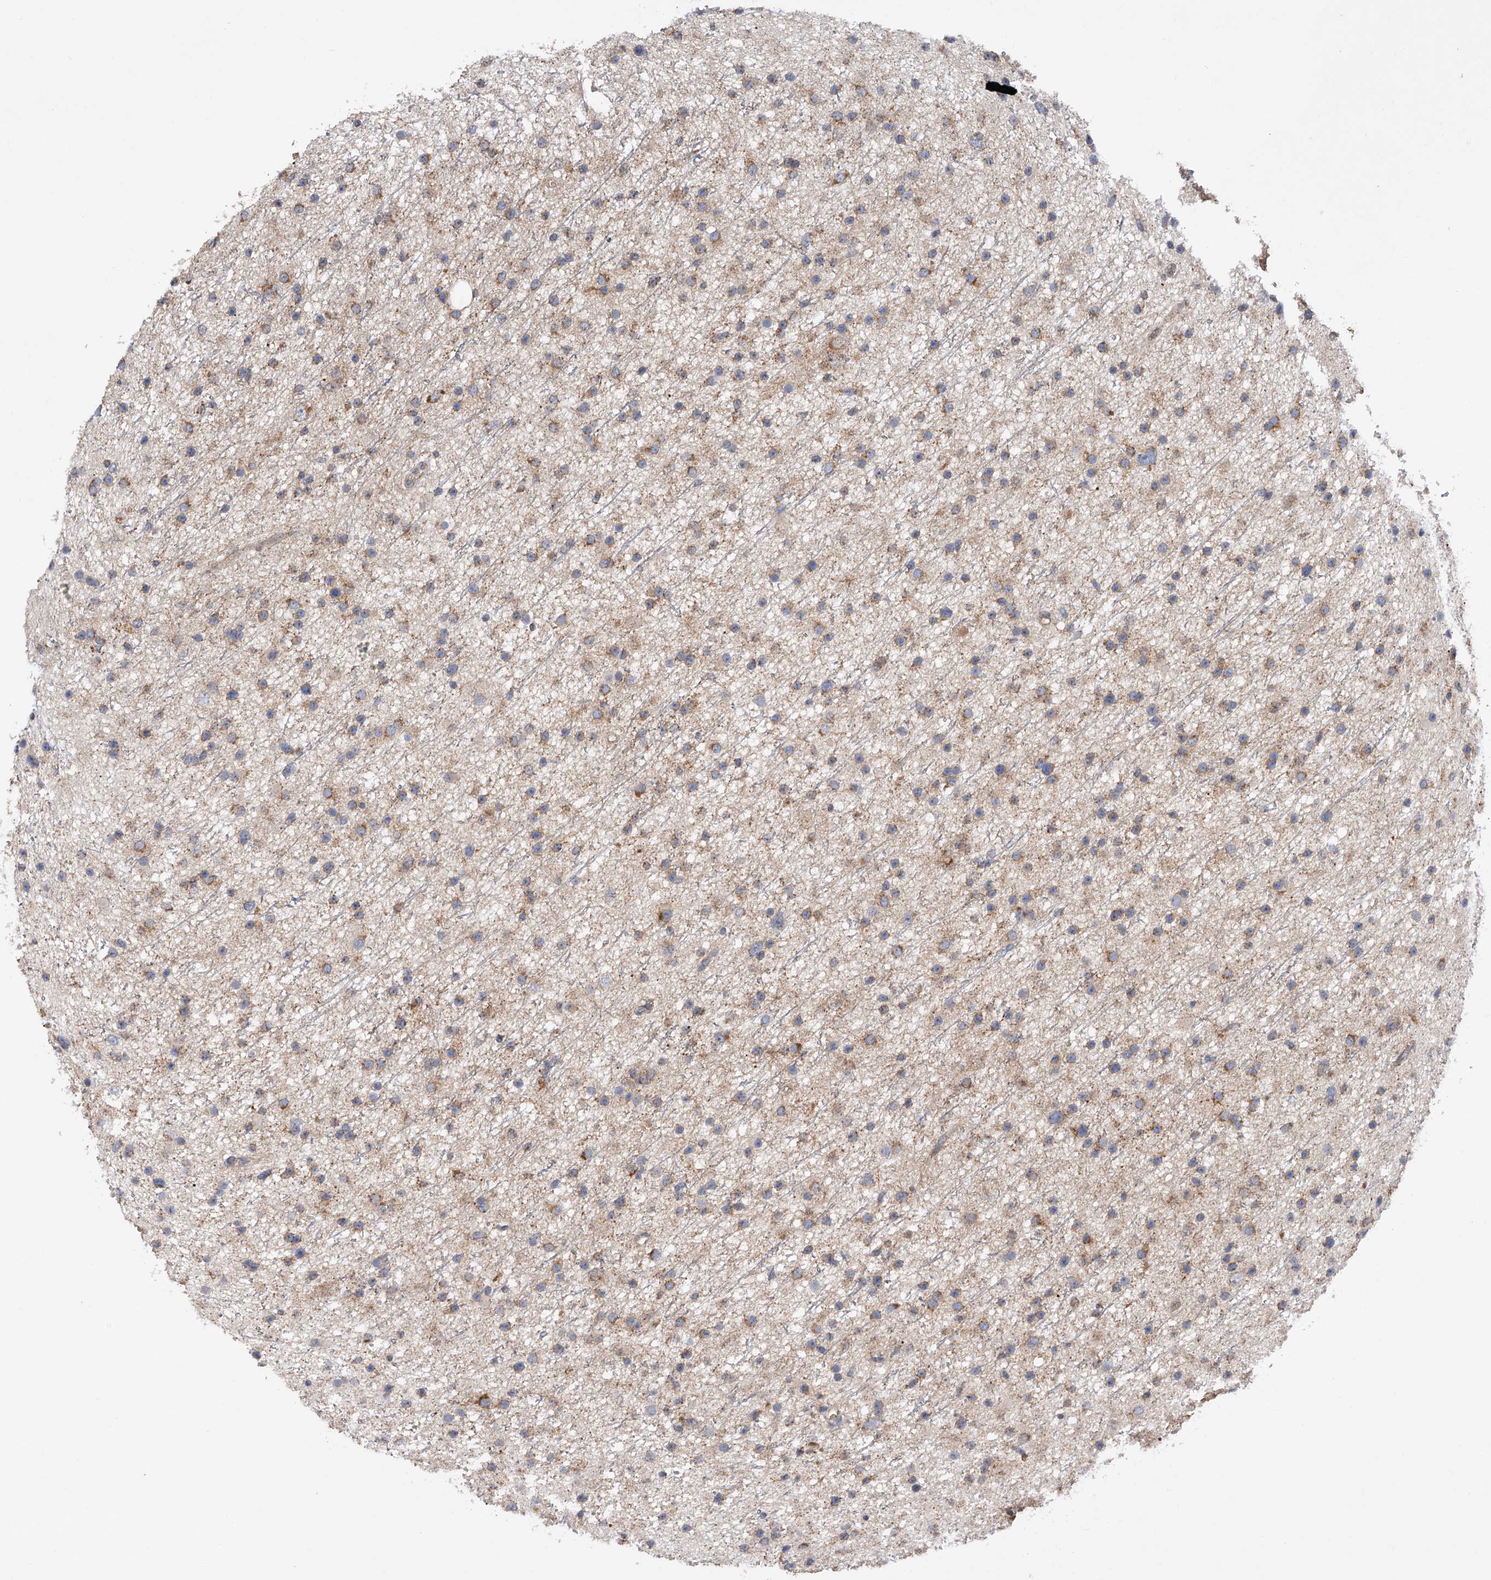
{"staining": {"intensity": "moderate", "quantity": "25%-75%", "location": "cytoplasmic/membranous"}, "tissue": "glioma", "cell_type": "Tumor cells", "image_type": "cancer", "snomed": [{"axis": "morphology", "description": "Glioma, malignant, Low grade"}, {"axis": "topography", "description": "Cerebral cortex"}], "caption": "Immunohistochemical staining of malignant low-grade glioma demonstrates medium levels of moderate cytoplasmic/membranous protein expression in about 25%-75% of tumor cells.", "gene": "CDH12", "patient": {"sex": "female", "age": 39}}